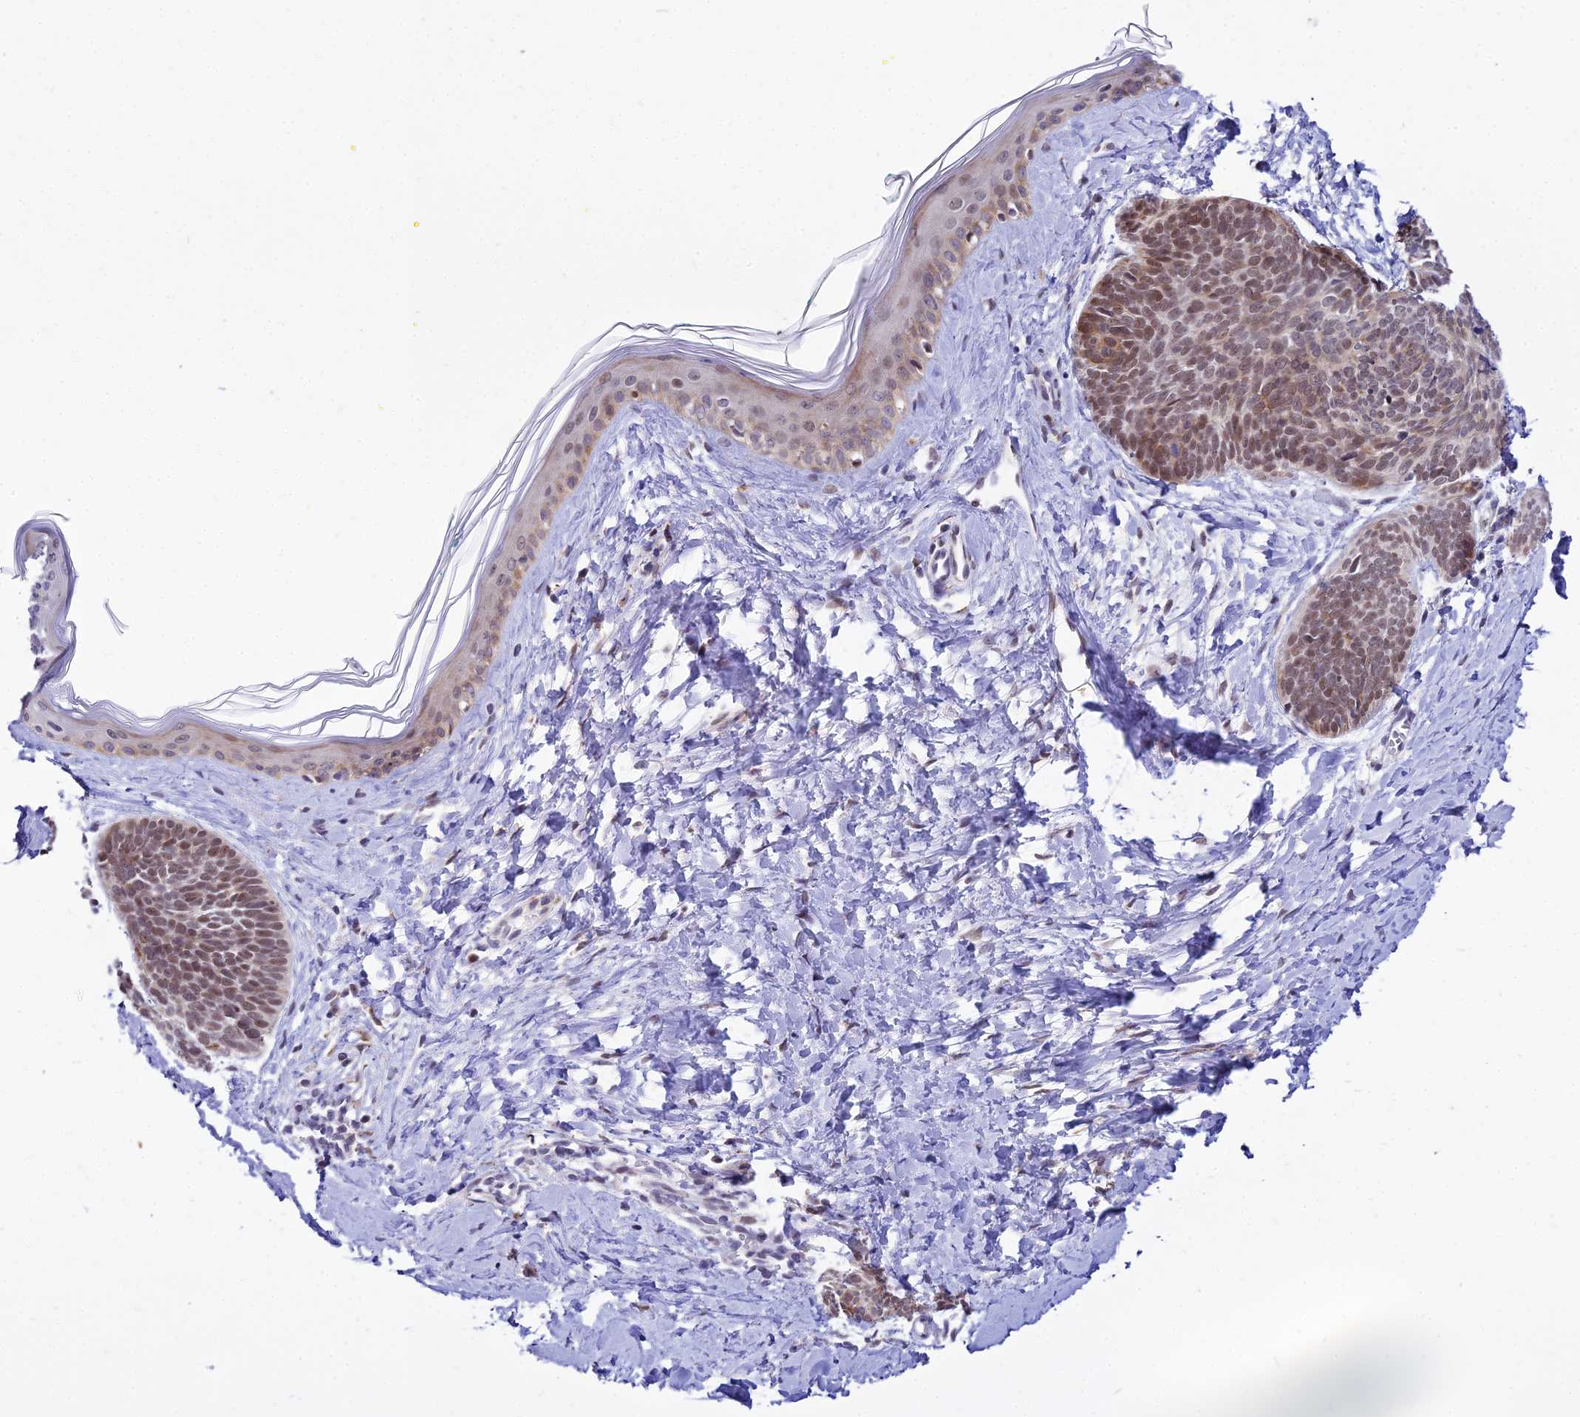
{"staining": {"intensity": "moderate", "quantity": "25%-75%", "location": "cytoplasmic/membranous,nuclear"}, "tissue": "skin cancer", "cell_type": "Tumor cells", "image_type": "cancer", "snomed": [{"axis": "morphology", "description": "Basal cell carcinoma"}, {"axis": "topography", "description": "Skin"}], "caption": "Skin cancer (basal cell carcinoma) stained with immunohistochemistry (IHC) exhibits moderate cytoplasmic/membranous and nuclear staining in about 25%-75% of tumor cells.", "gene": "C6orf163", "patient": {"sex": "female", "age": 81}}